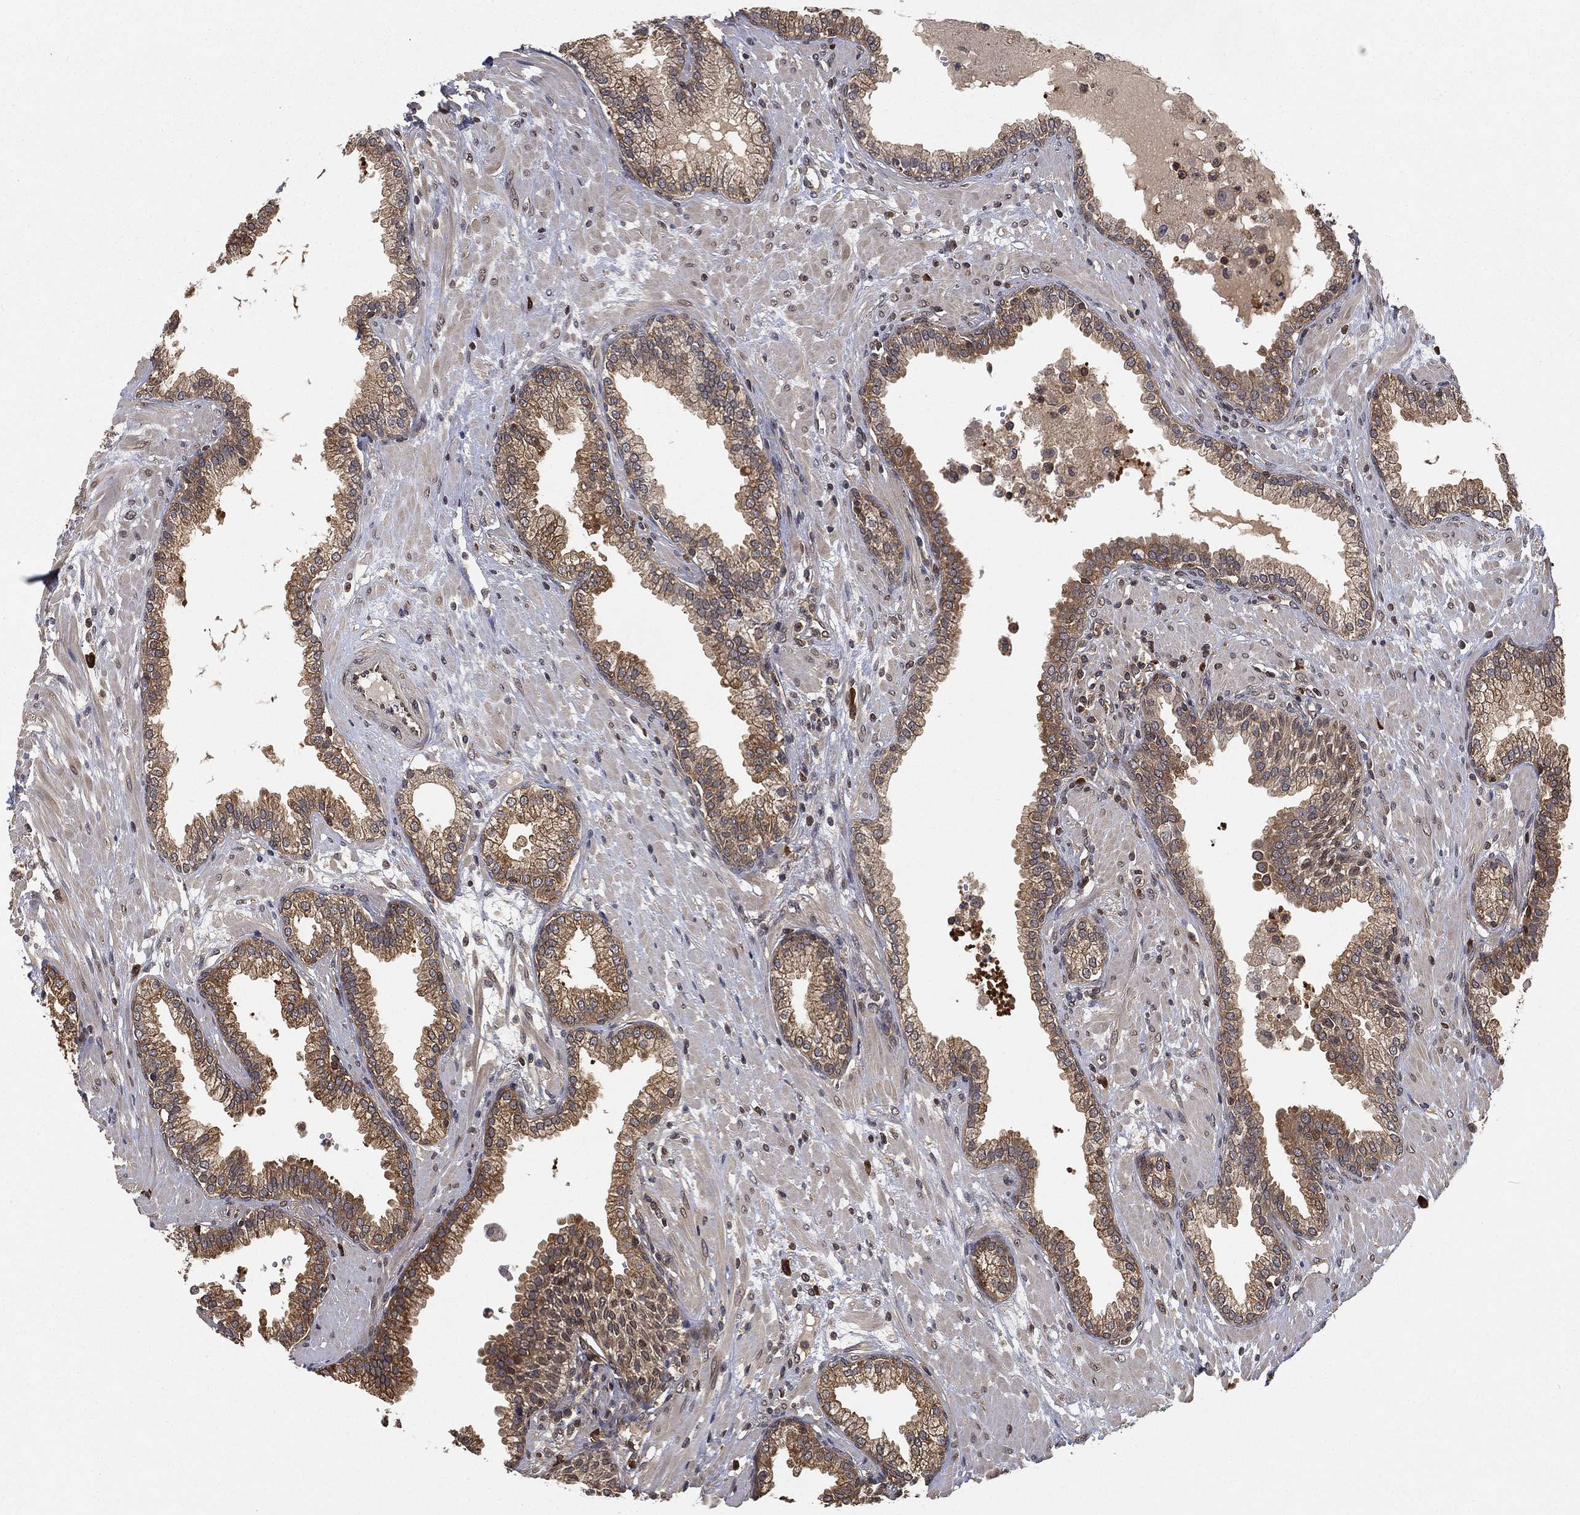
{"staining": {"intensity": "moderate", "quantity": "25%-75%", "location": "cytoplasmic/membranous"}, "tissue": "prostate", "cell_type": "Glandular cells", "image_type": "normal", "snomed": [{"axis": "morphology", "description": "Normal tissue, NOS"}, {"axis": "topography", "description": "Prostate"}], "caption": "Immunohistochemistry of unremarkable human prostate reveals medium levels of moderate cytoplasmic/membranous staining in about 25%-75% of glandular cells.", "gene": "UBA5", "patient": {"sex": "male", "age": 64}}